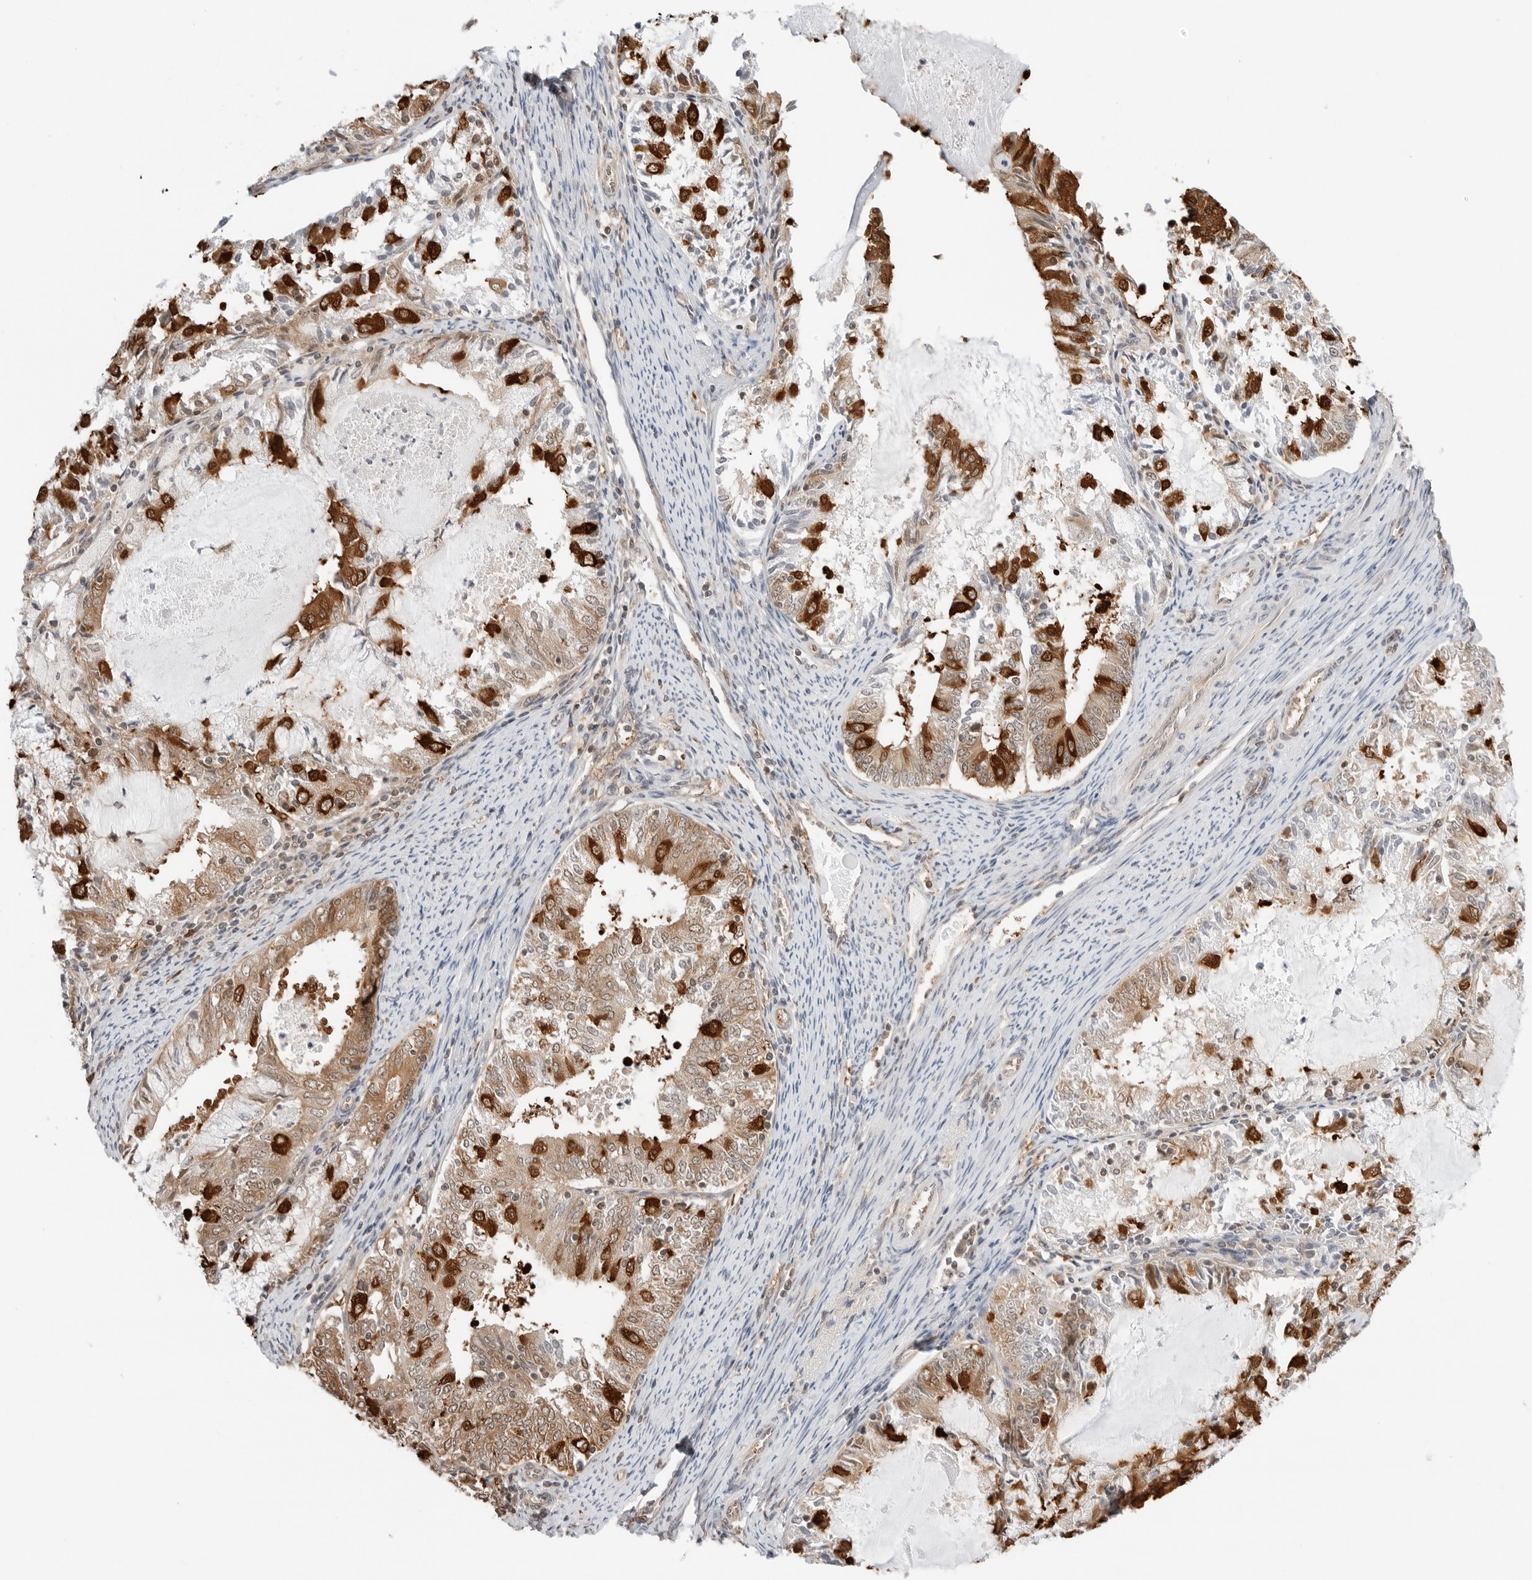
{"staining": {"intensity": "strong", "quantity": "<25%", "location": "cytoplasmic/membranous,nuclear"}, "tissue": "endometrial cancer", "cell_type": "Tumor cells", "image_type": "cancer", "snomed": [{"axis": "morphology", "description": "Adenocarcinoma, NOS"}, {"axis": "topography", "description": "Endometrium"}], "caption": "A brown stain highlights strong cytoplasmic/membranous and nuclear staining of a protein in human endometrial adenocarcinoma tumor cells.", "gene": "NUDC", "patient": {"sex": "female", "age": 57}}